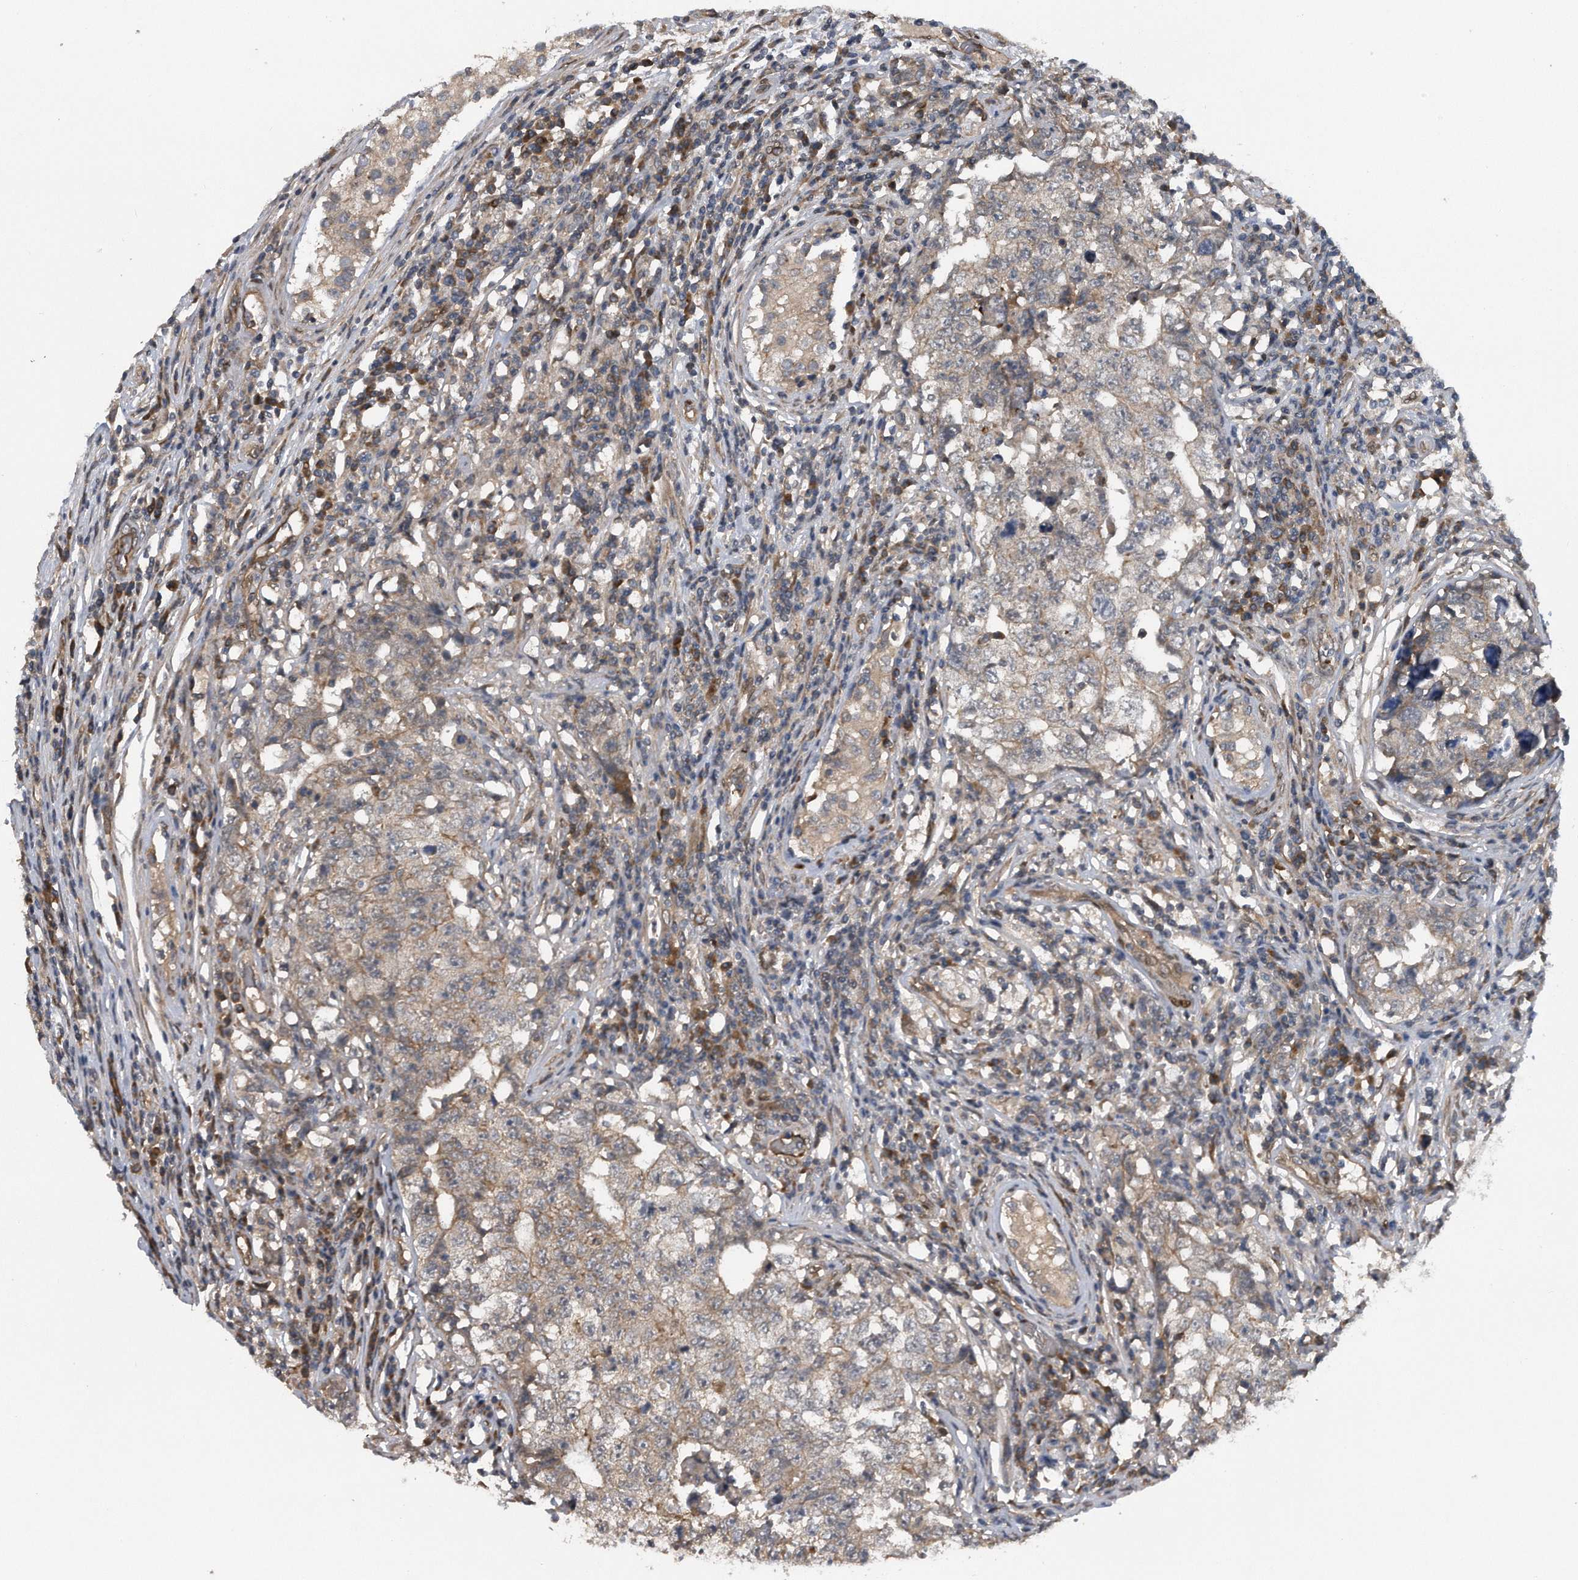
{"staining": {"intensity": "weak", "quantity": "25%-75%", "location": "cytoplasmic/membranous"}, "tissue": "testis cancer", "cell_type": "Tumor cells", "image_type": "cancer", "snomed": [{"axis": "morphology", "description": "Carcinoma, Embryonal, NOS"}, {"axis": "topography", "description": "Testis"}], "caption": "Embryonal carcinoma (testis) stained for a protein (brown) reveals weak cytoplasmic/membranous positive expression in approximately 25%-75% of tumor cells.", "gene": "ZNF79", "patient": {"sex": "male", "age": 26}}